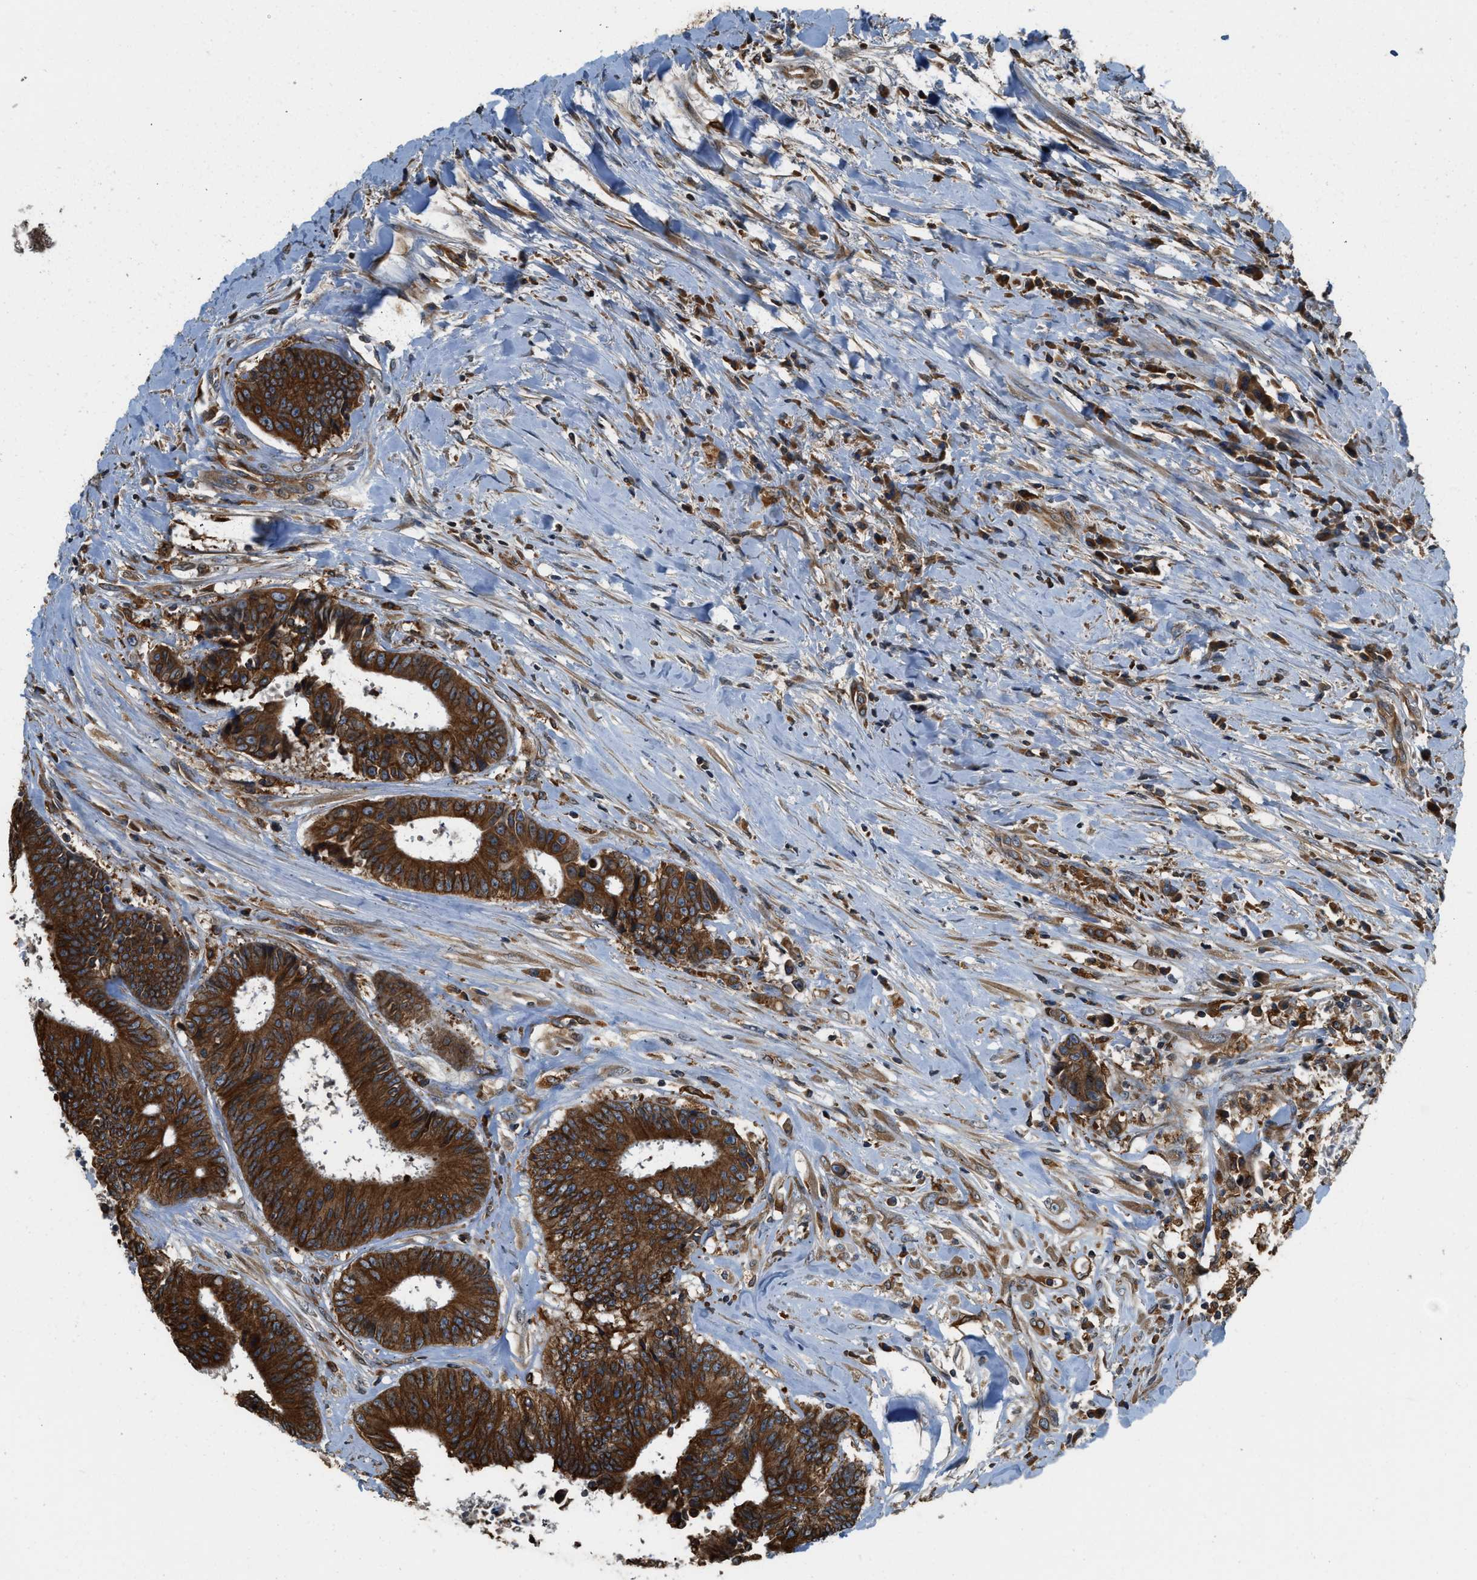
{"staining": {"intensity": "strong", "quantity": ">75%", "location": "cytoplasmic/membranous"}, "tissue": "colorectal cancer", "cell_type": "Tumor cells", "image_type": "cancer", "snomed": [{"axis": "morphology", "description": "Adenocarcinoma, NOS"}, {"axis": "topography", "description": "Rectum"}], "caption": "This is an image of IHC staining of colorectal adenocarcinoma, which shows strong positivity in the cytoplasmic/membranous of tumor cells.", "gene": "BCAP31", "patient": {"sex": "male", "age": 72}}